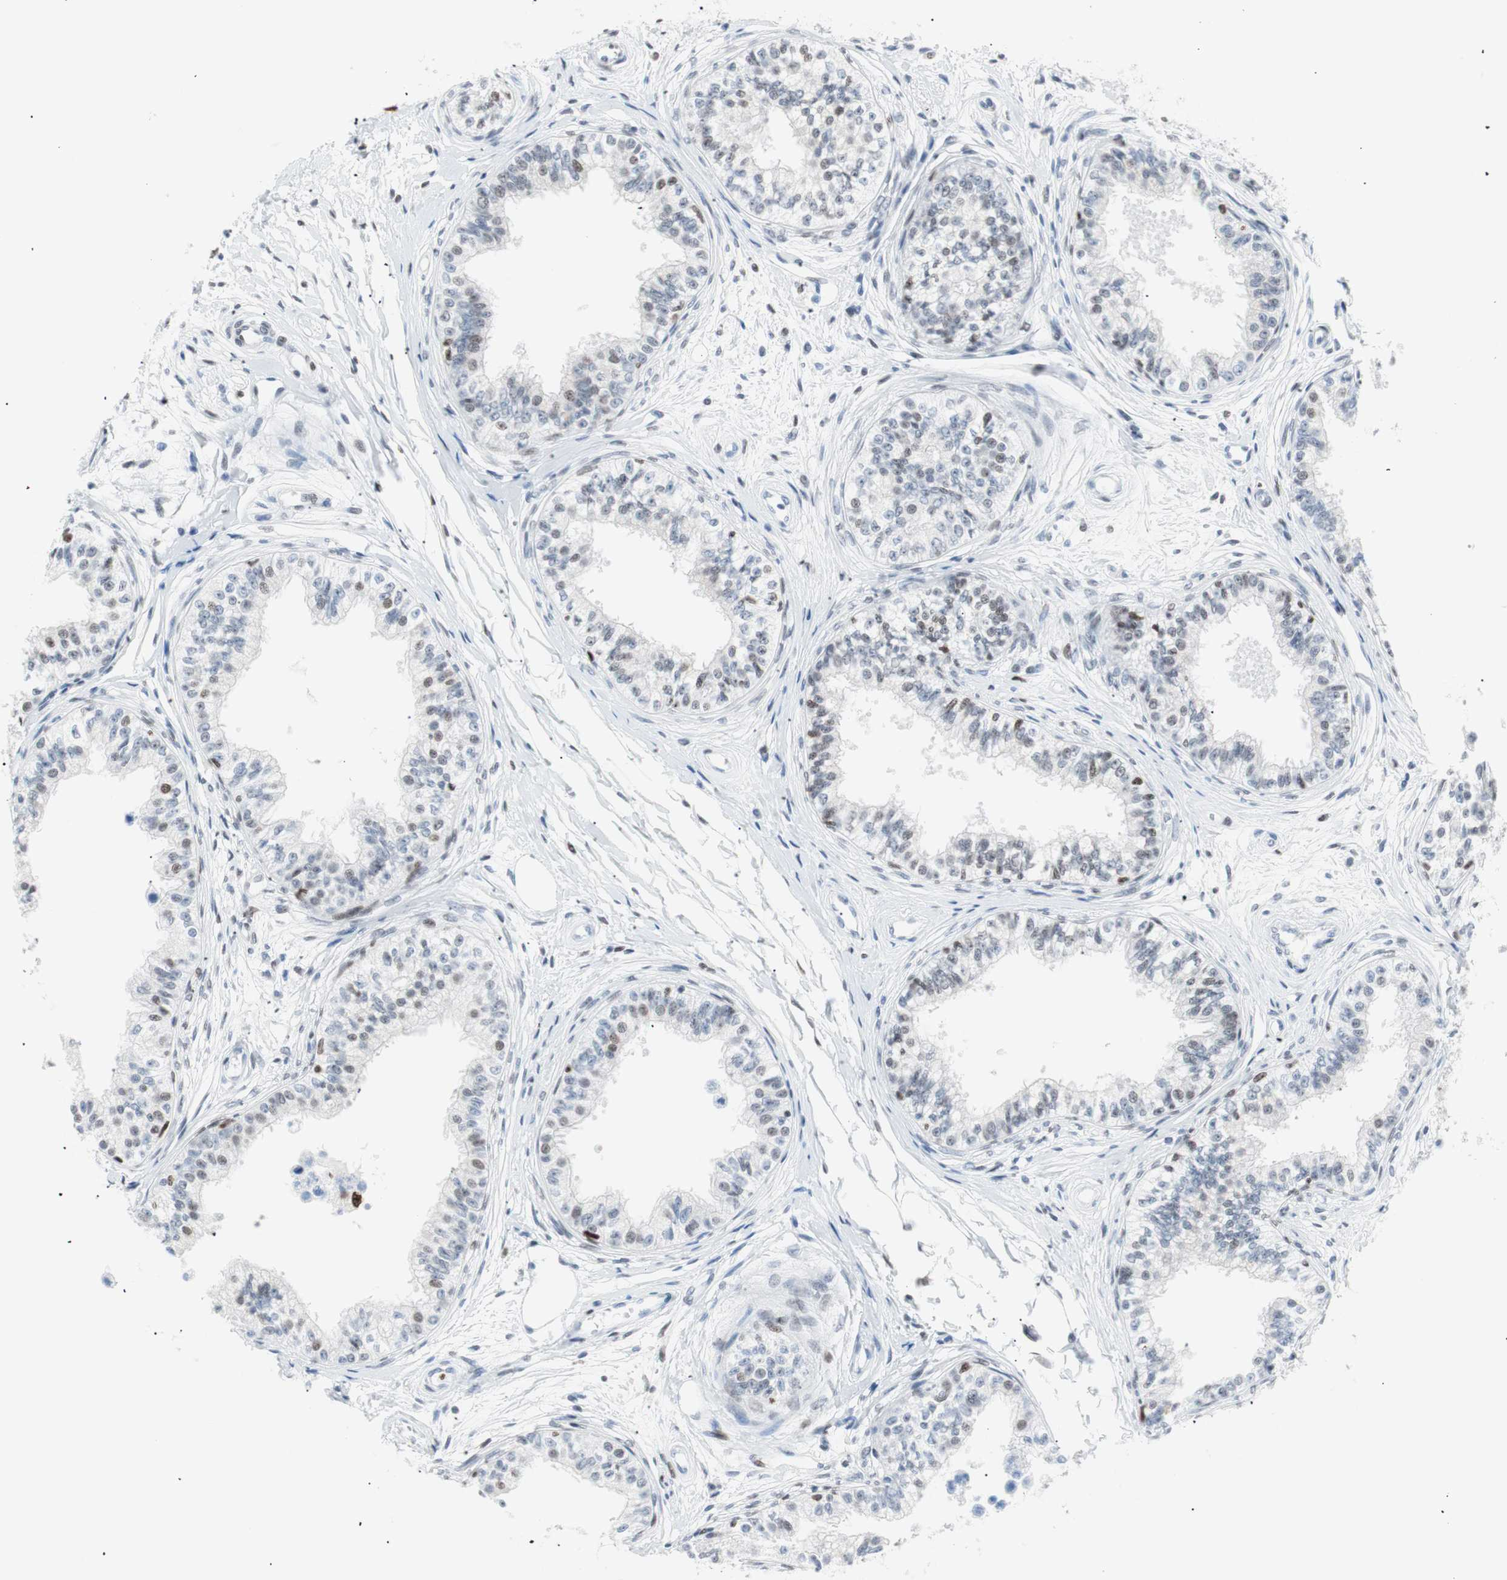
{"staining": {"intensity": "moderate", "quantity": "25%-75%", "location": "nuclear"}, "tissue": "epididymis", "cell_type": "Glandular cells", "image_type": "normal", "snomed": [{"axis": "morphology", "description": "Normal tissue, NOS"}, {"axis": "morphology", "description": "Adenocarcinoma, metastatic, NOS"}, {"axis": "topography", "description": "Testis"}, {"axis": "topography", "description": "Epididymis"}], "caption": "Normal epididymis reveals moderate nuclear expression in about 25%-75% of glandular cells, visualized by immunohistochemistry. The staining was performed using DAB, with brown indicating positive protein expression. Nuclei are stained blue with hematoxylin.", "gene": "CEBPB", "patient": {"sex": "male", "age": 26}}